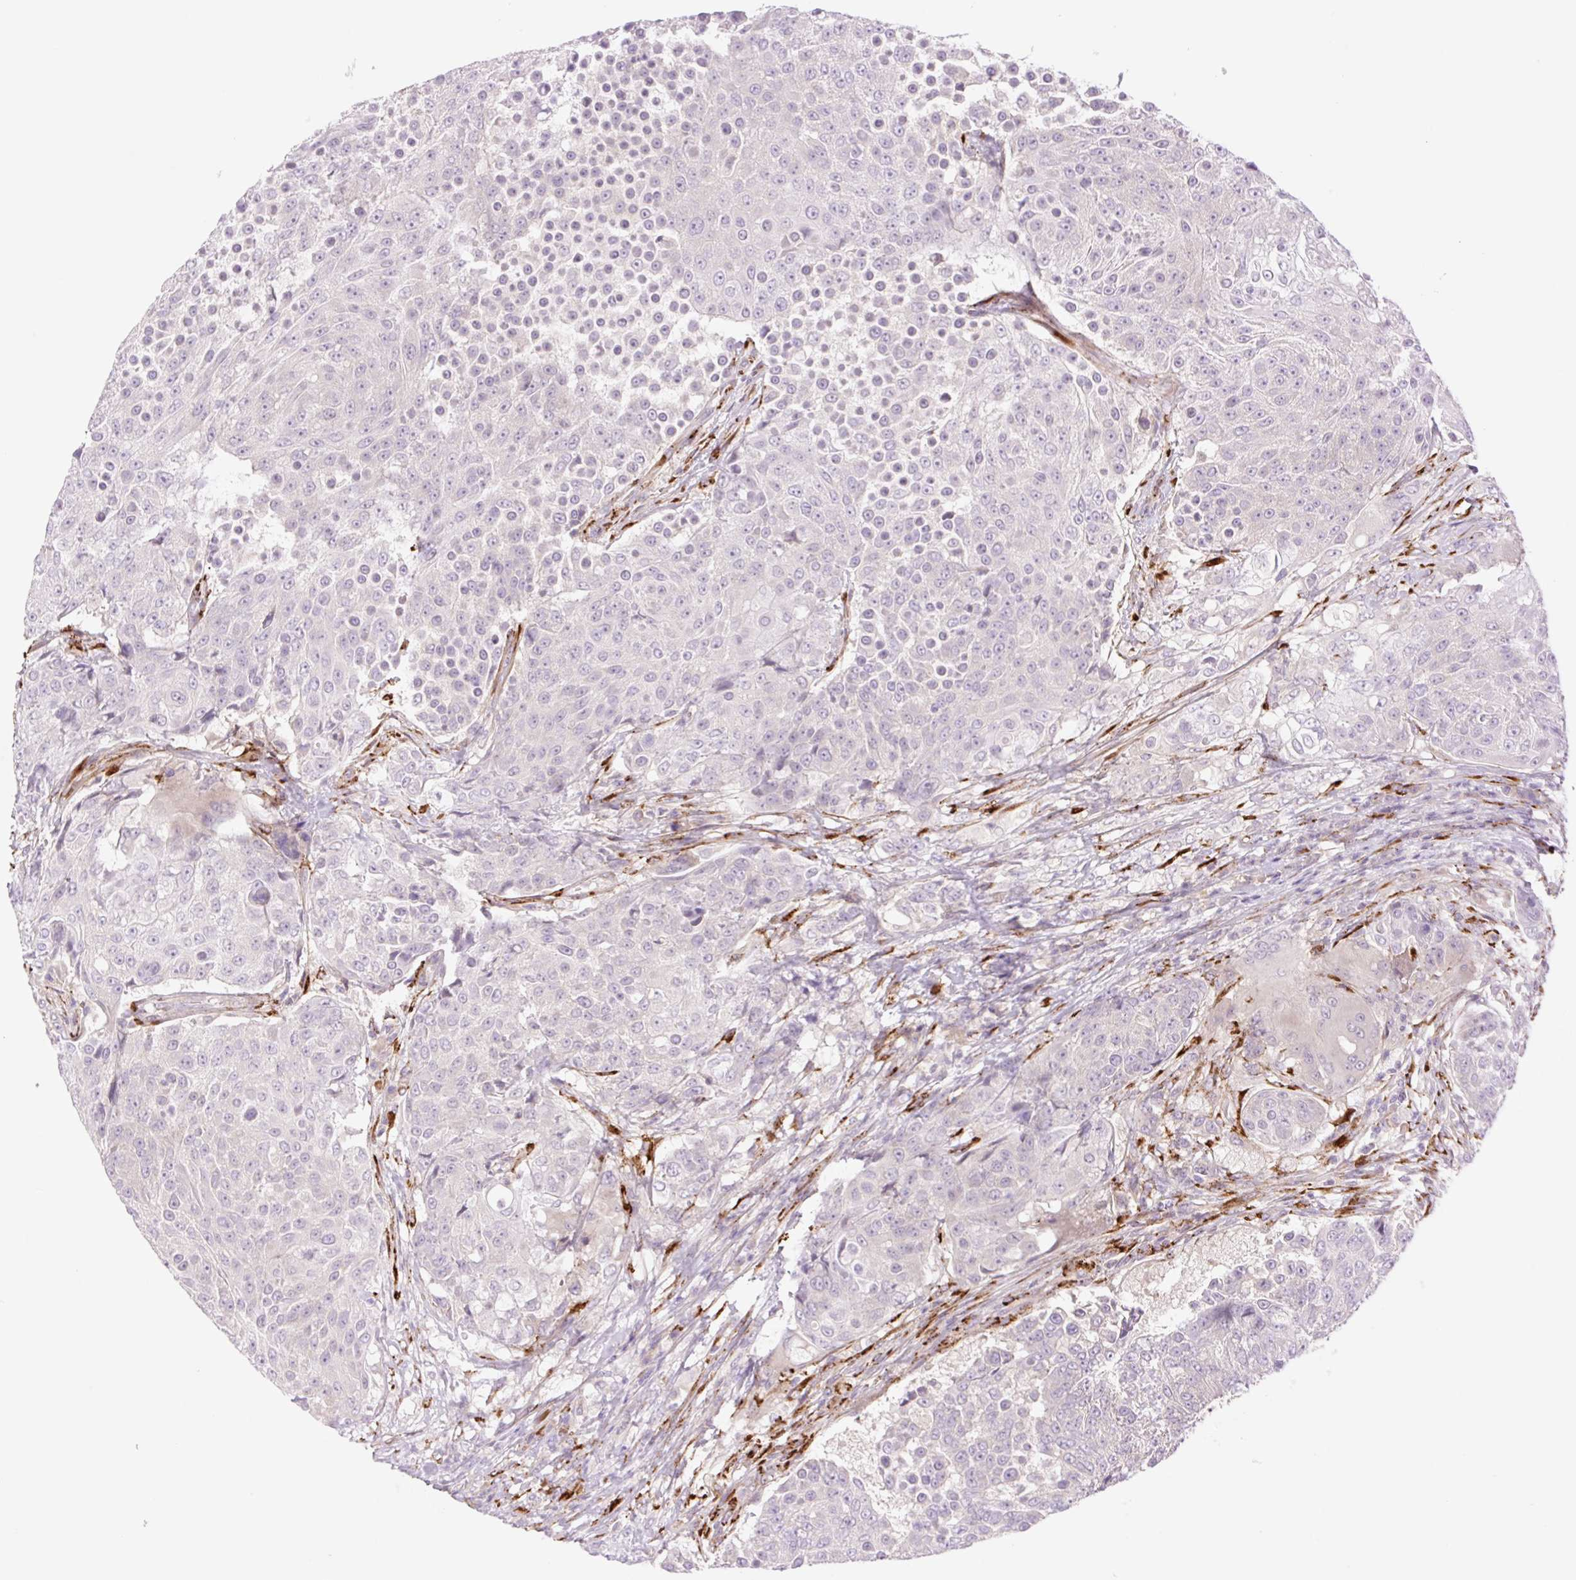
{"staining": {"intensity": "negative", "quantity": "none", "location": "none"}, "tissue": "urothelial cancer", "cell_type": "Tumor cells", "image_type": "cancer", "snomed": [{"axis": "morphology", "description": "Urothelial carcinoma, High grade"}, {"axis": "topography", "description": "Urinary bladder"}], "caption": "The micrograph displays no staining of tumor cells in urothelial cancer. (Immunohistochemistry, brightfield microscopy, high magnification).", "gene": "COL5A1", "patient": {"sex": "female", "age": 63}}